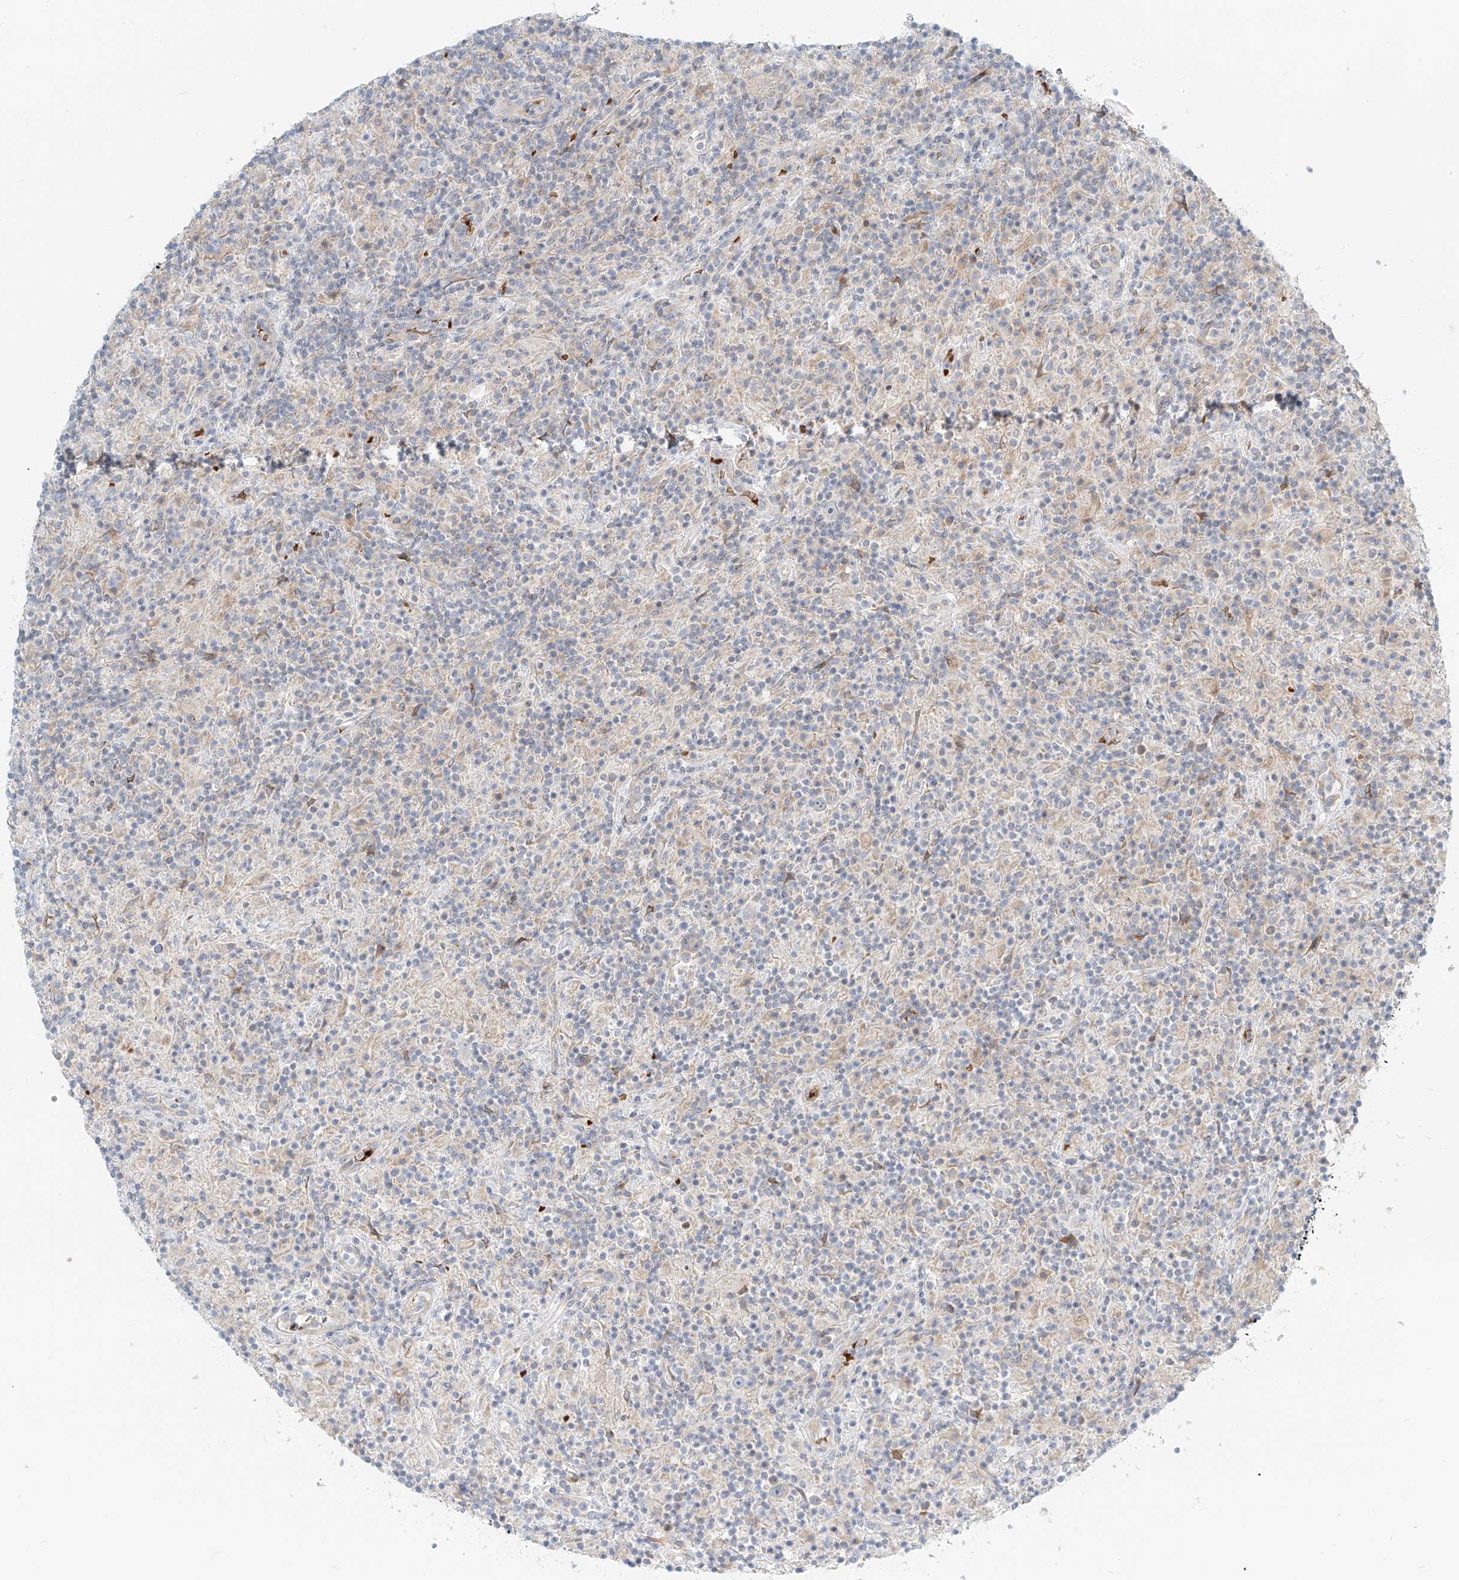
{"staining": {"intensity": "negative", "quantity": "none", "location": "none"}, "tissue": "lymphoma", "cell_type": "Tumor cells", "image_type": "cancer", "snomed": [{"axis": "morphology", "description": "Hodgkin's disease, NOS"}, {"axis": "topography", "description": "Lymph node"}], "caption": "Tumor cells show no significant expression in lymphoma.", "gene": "EIPR1", "patient": {"sex": "male", "age": 70}}